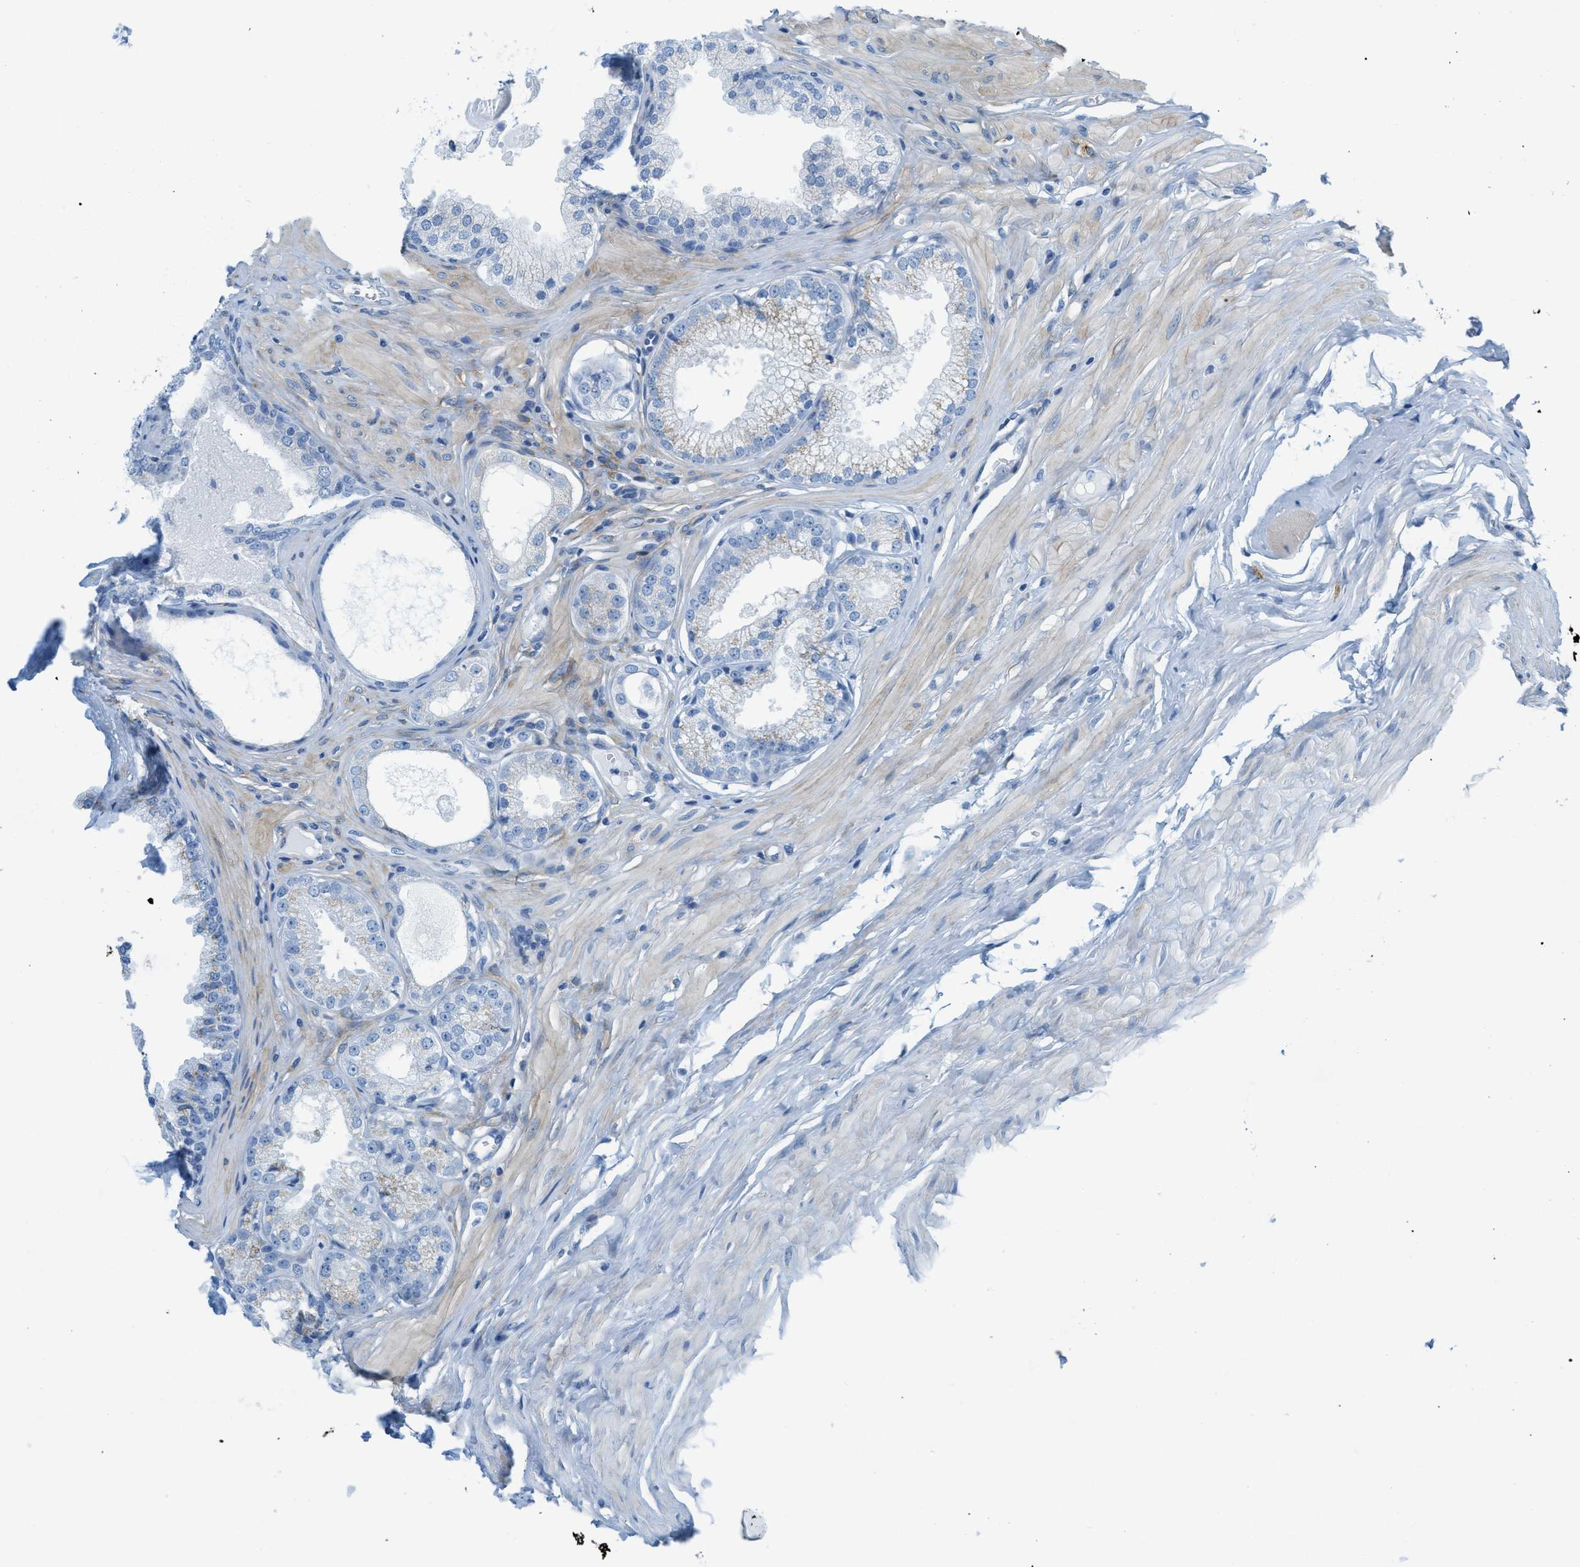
{"staining": {"intensity": "weak", "quantity": "<25%", "location": "cytoplasmic/membranous"}, "tissue": "prostate cancer", "cell_type": "Tumor cells", "image_type": "cancer", "snomed": [{"axis": "morphology", "description": "Adenocarcinoma, Low grade"}, {"axis": "topography", "description": "Prostate"}], "caption": "Immunohistochemistry image of prostate cancer (low-grade adenocarcinoma) stained for a protein (brown), which exhibits no expression in tumor cells.", "gene": "ASGR1", "patient": {"sex": "male", "age": 57}}